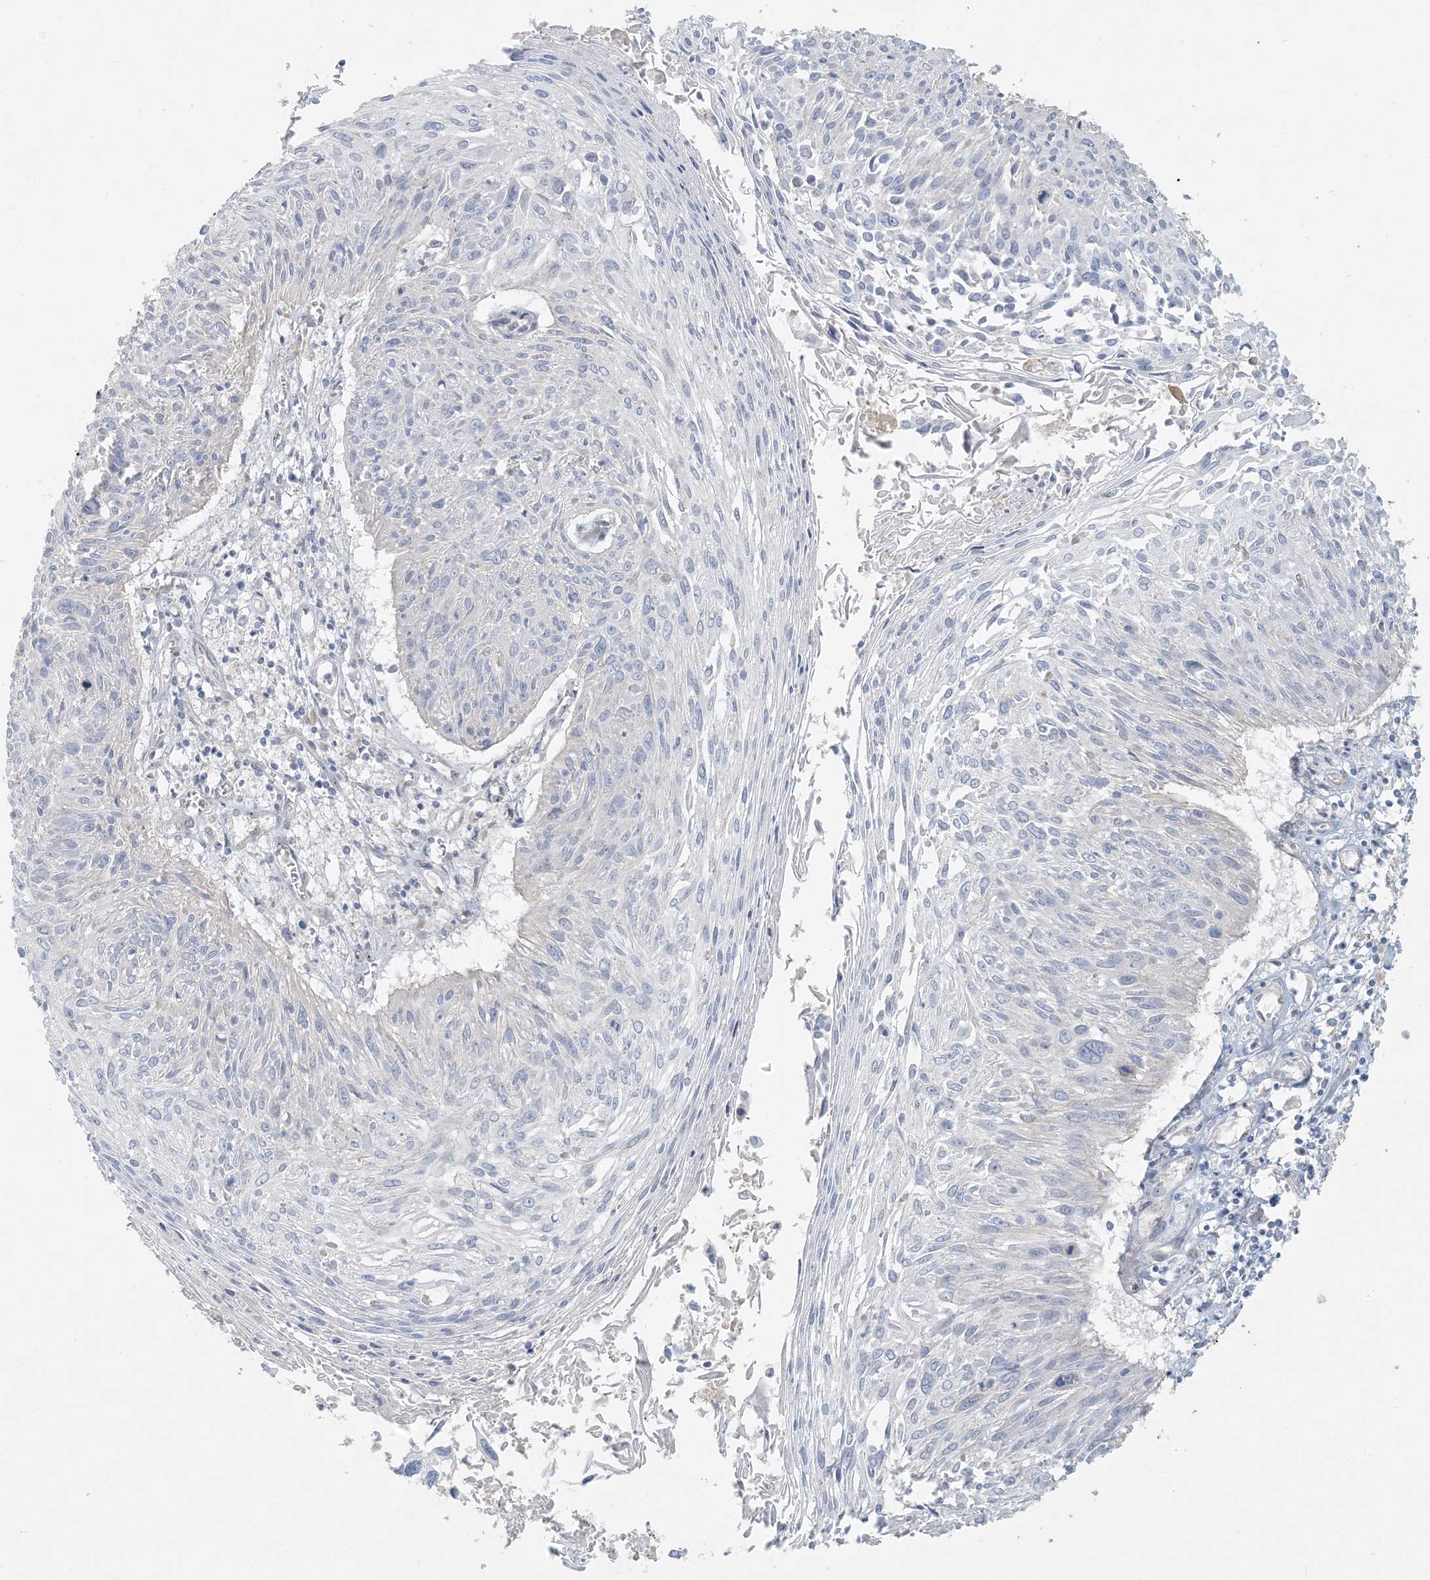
{"staining": {"intensity": "negative", "quantity": "none", "location": "none"}, "tissue": "cervical cancer", "cell_type": "Tumor cells", "image_type": "cancer", "snomed": [{"axis": "morphology", "description": "Squamous cell carcinoma, NOS"}, {"axis": "topography", "description": "Cervix"}], "caption": "Immunohistochemistry of cervical cancer shows no expression in tumor cells.", "gene": "HACL1", "patient": {"sex": "female", "age": 51}}